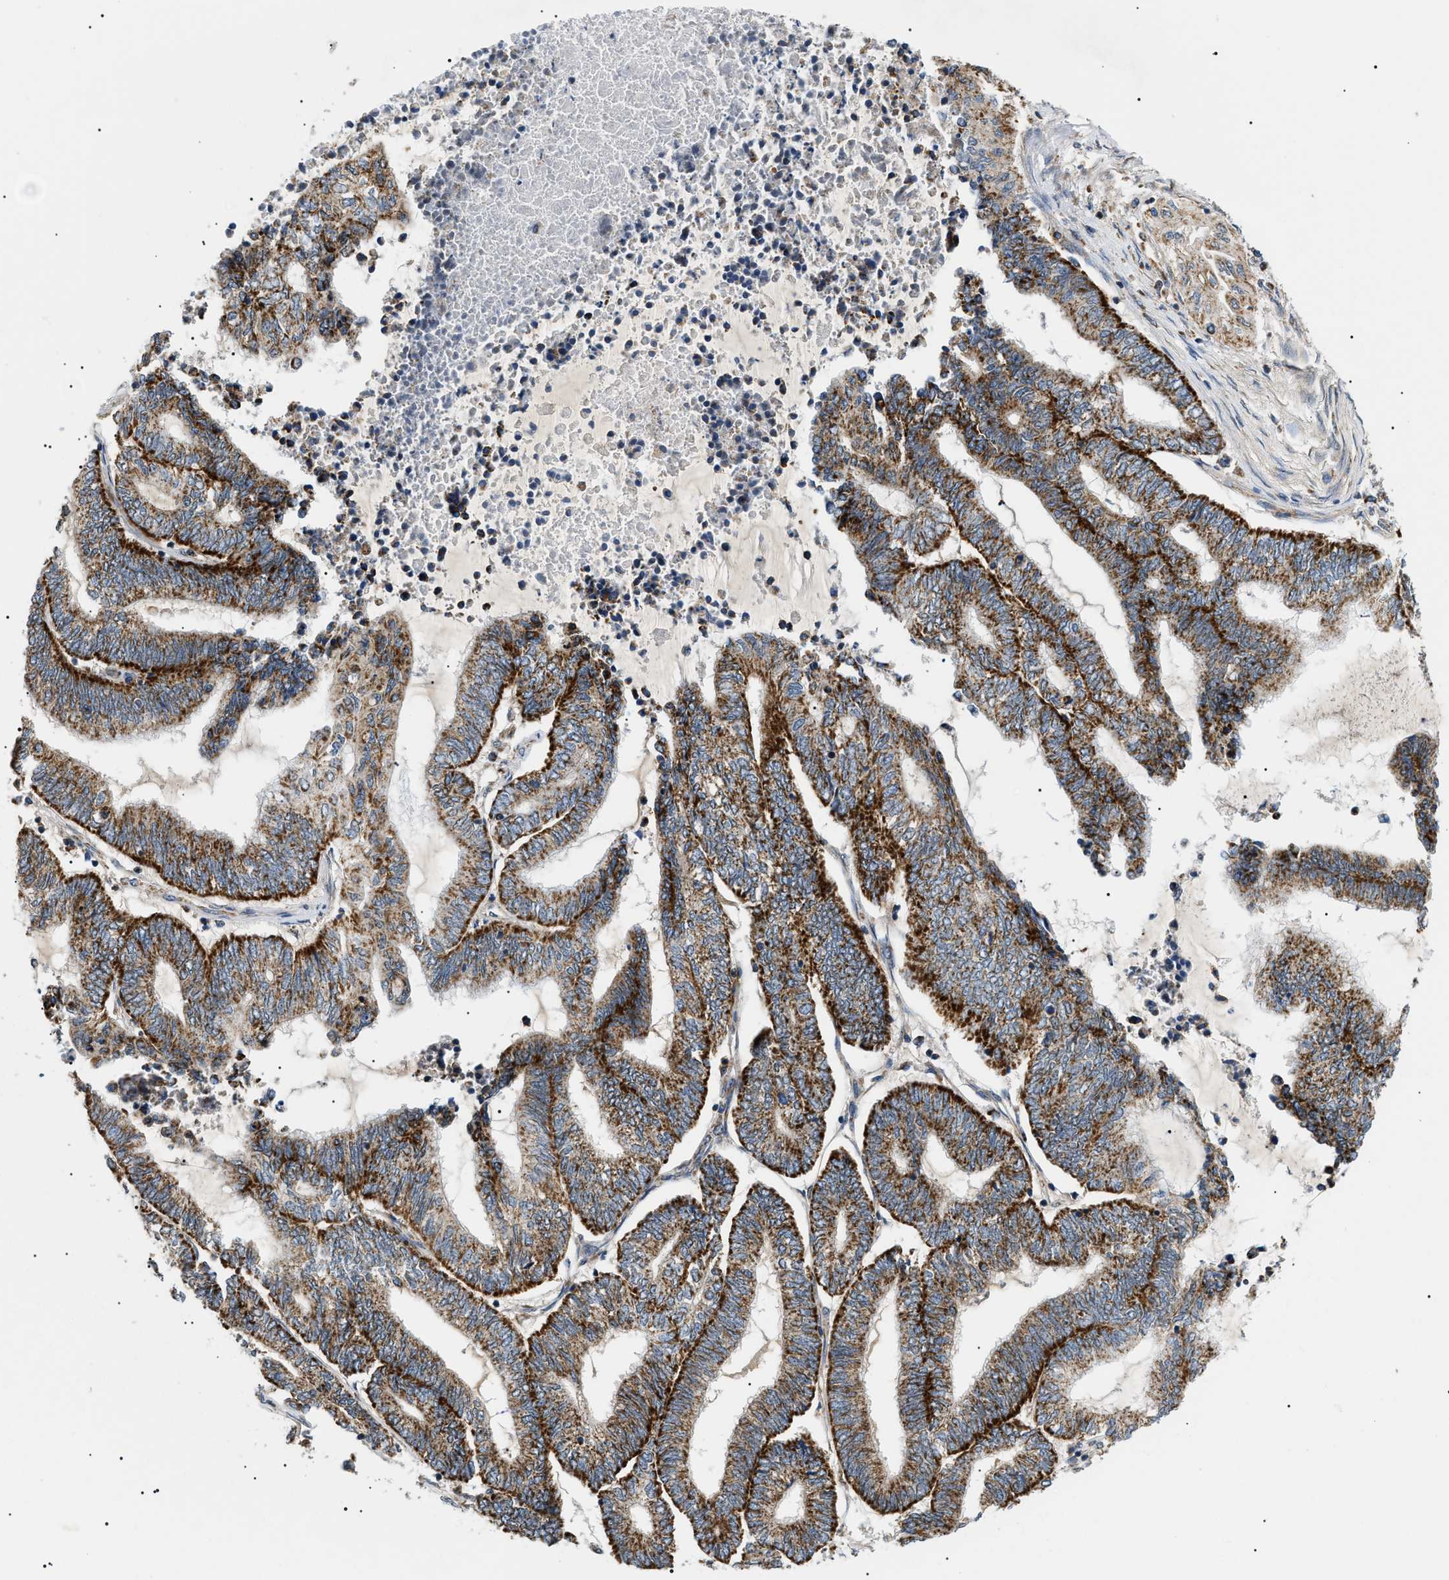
{"staining": {"intensity": "strong", "quantity": ">75%", "location": "cytoplasmic/membranous"}, "tissue": "endometrial cancer", "cell_type": "Tumor cells", "image_type": "cancer", "snomed": [{"axis": "morphology", "description": "Adenocarcinoma, NOS"}, {"axis": "topography", "description": "Uterus"}, {"axis": "topography", "description": "Endometrium"}], "caption": "The photomicrograph displays a brown stain indicating the presence of a protein in the cytoplasmic/membranous of tumor cells in endometrial cancer (adenocarcinoma).", "gene": "TOMM6", "patient": {"sex": "female", "age": 70}}